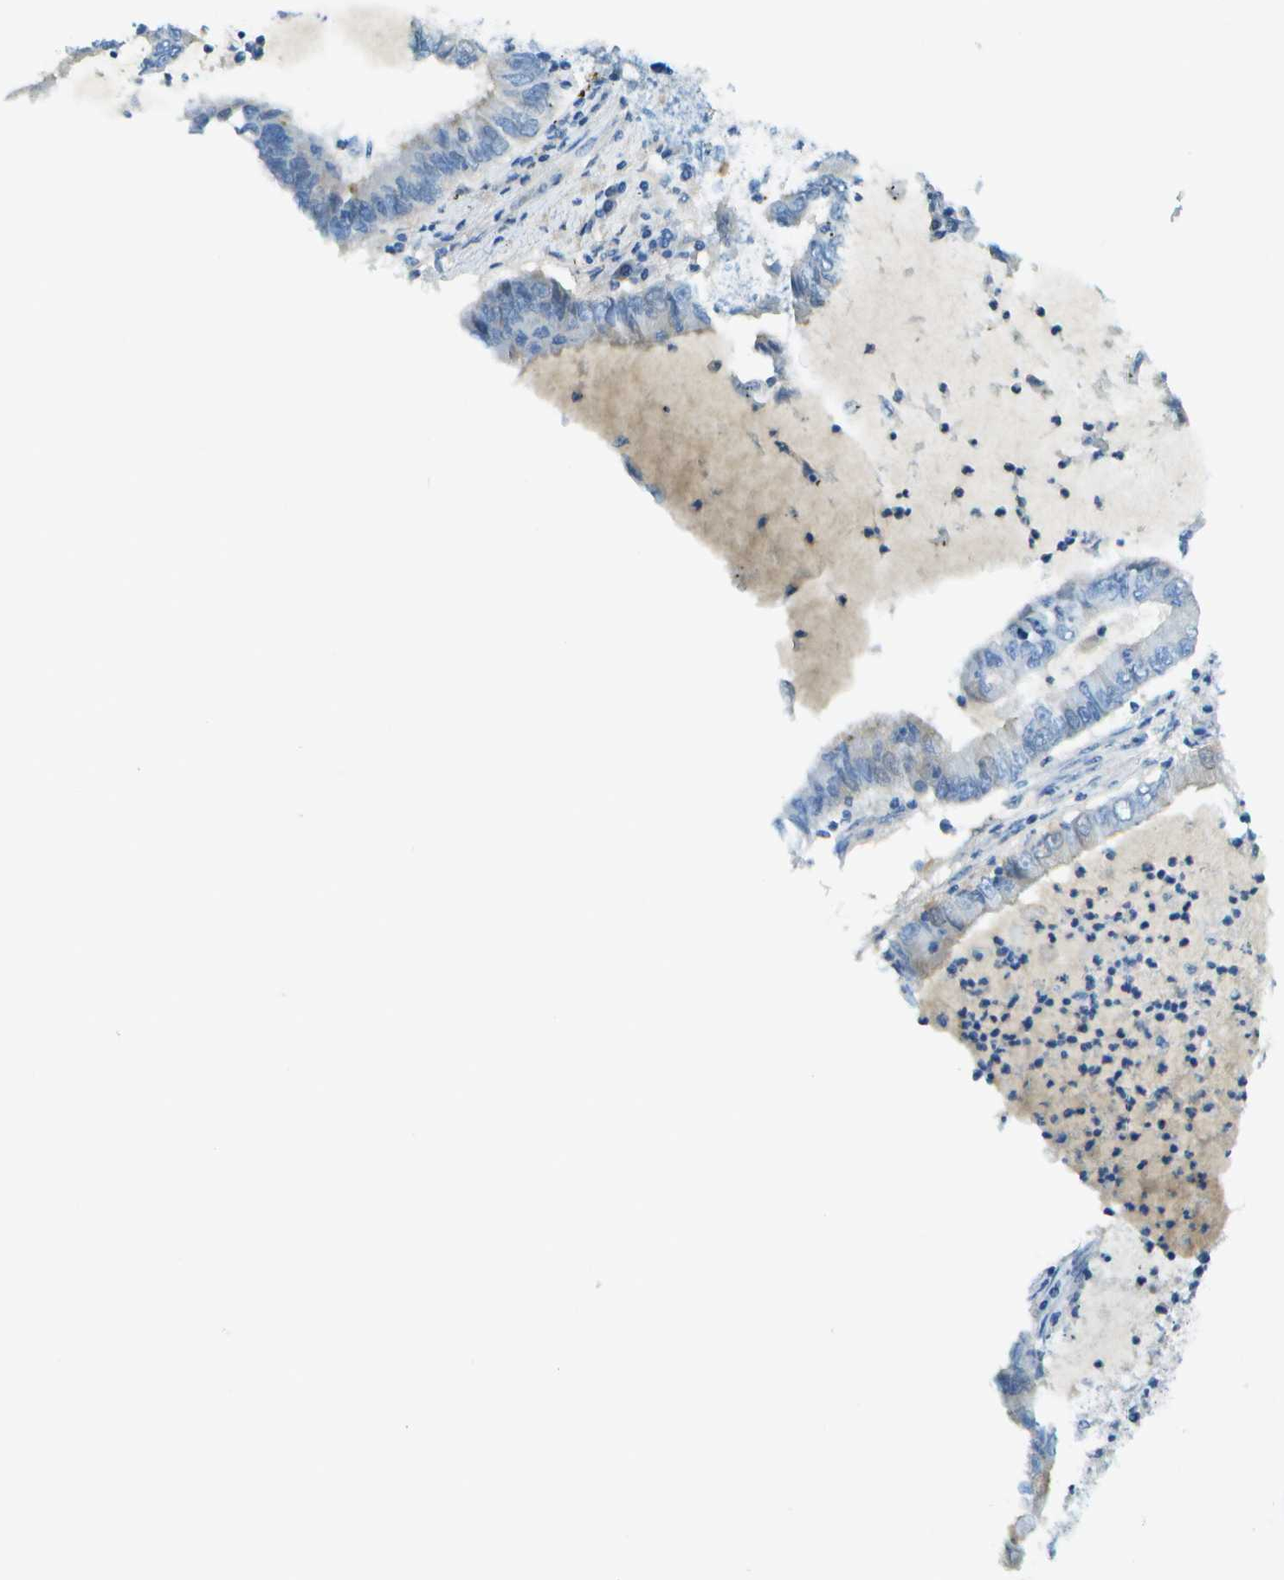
{"staining": {"intensity": "negative", "quantity": "none", "location": "none"}, "tissue": "lung cancer", "cell_type": "Tumor cells", "image_type": "cancer", "snomed": [{"axis": "morphology", "description": "Adenocarcinoma, NOS"}, {"axis": "topography", "description": "Lung"}], "caption": "This is an immunohistochemistry (IHC) photomicrograph of lung adenocarcinoma. There is no staining in tumor cells.", "gene": "C1S", "patient": {"sex": "female", "age": 51}}